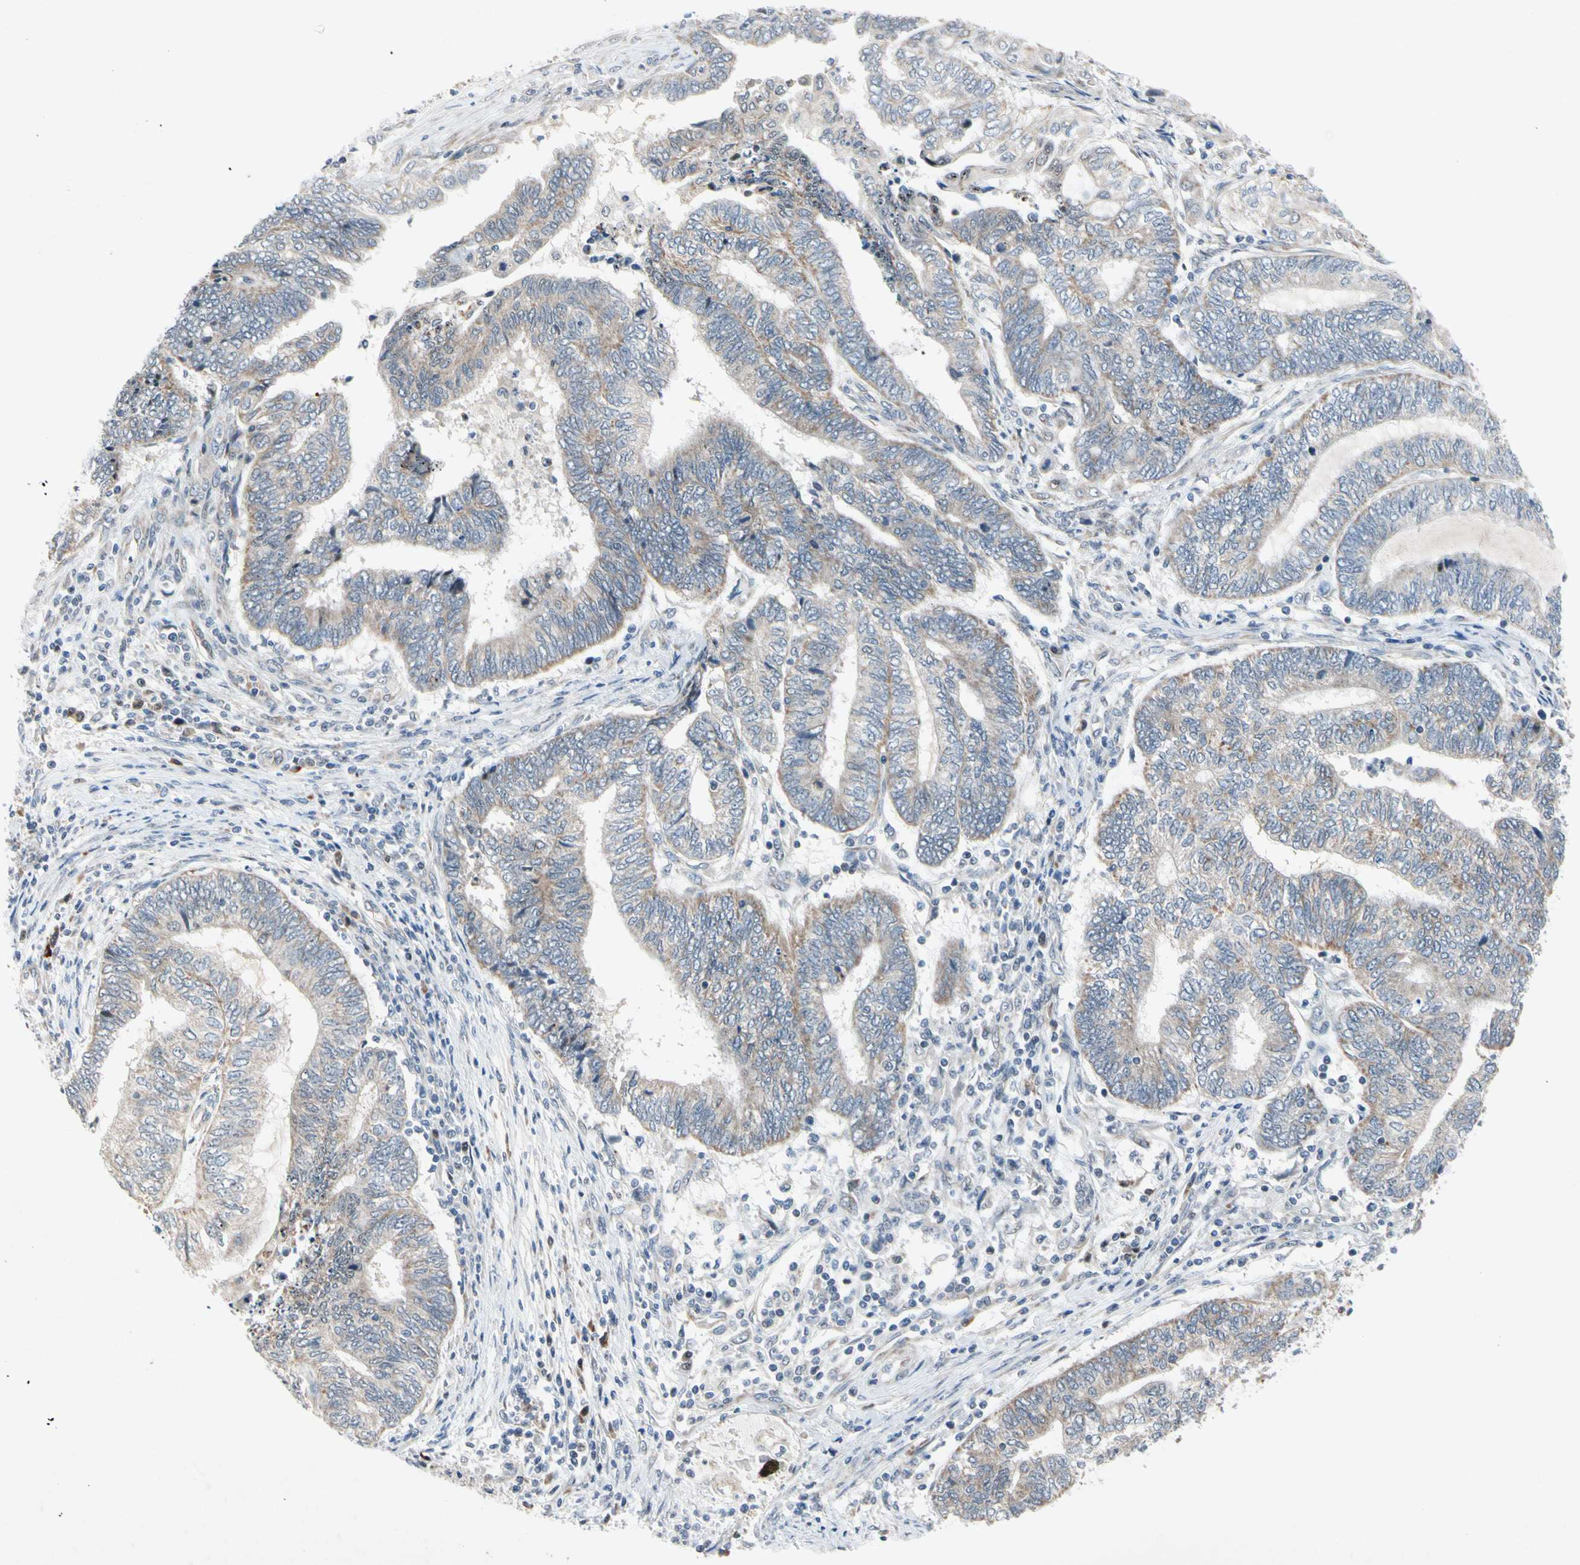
{"staining": {"intensity": "weak", "quantity": ">75%", "location": "cytoplasmic/membranous"}, "tissue": "endometrial cancer", "cell_type": "Tumor cells", "image_type": "cancer", "snomed": [{"axis": "morphology", "description": "Adenocarcinoma, NOS"}, {"axis": "topography", "description": "Uterus"}, {"axis": "topography", "description": "Endometrium"}], "caption": "A micrograph of adenocarcinoma (endometrial) stained for a protein shows weak cytoplasmic/membranous brown staining in tumor cells.", "gene": "MARK1", "patient": {"sex": "female", "age": 70}}